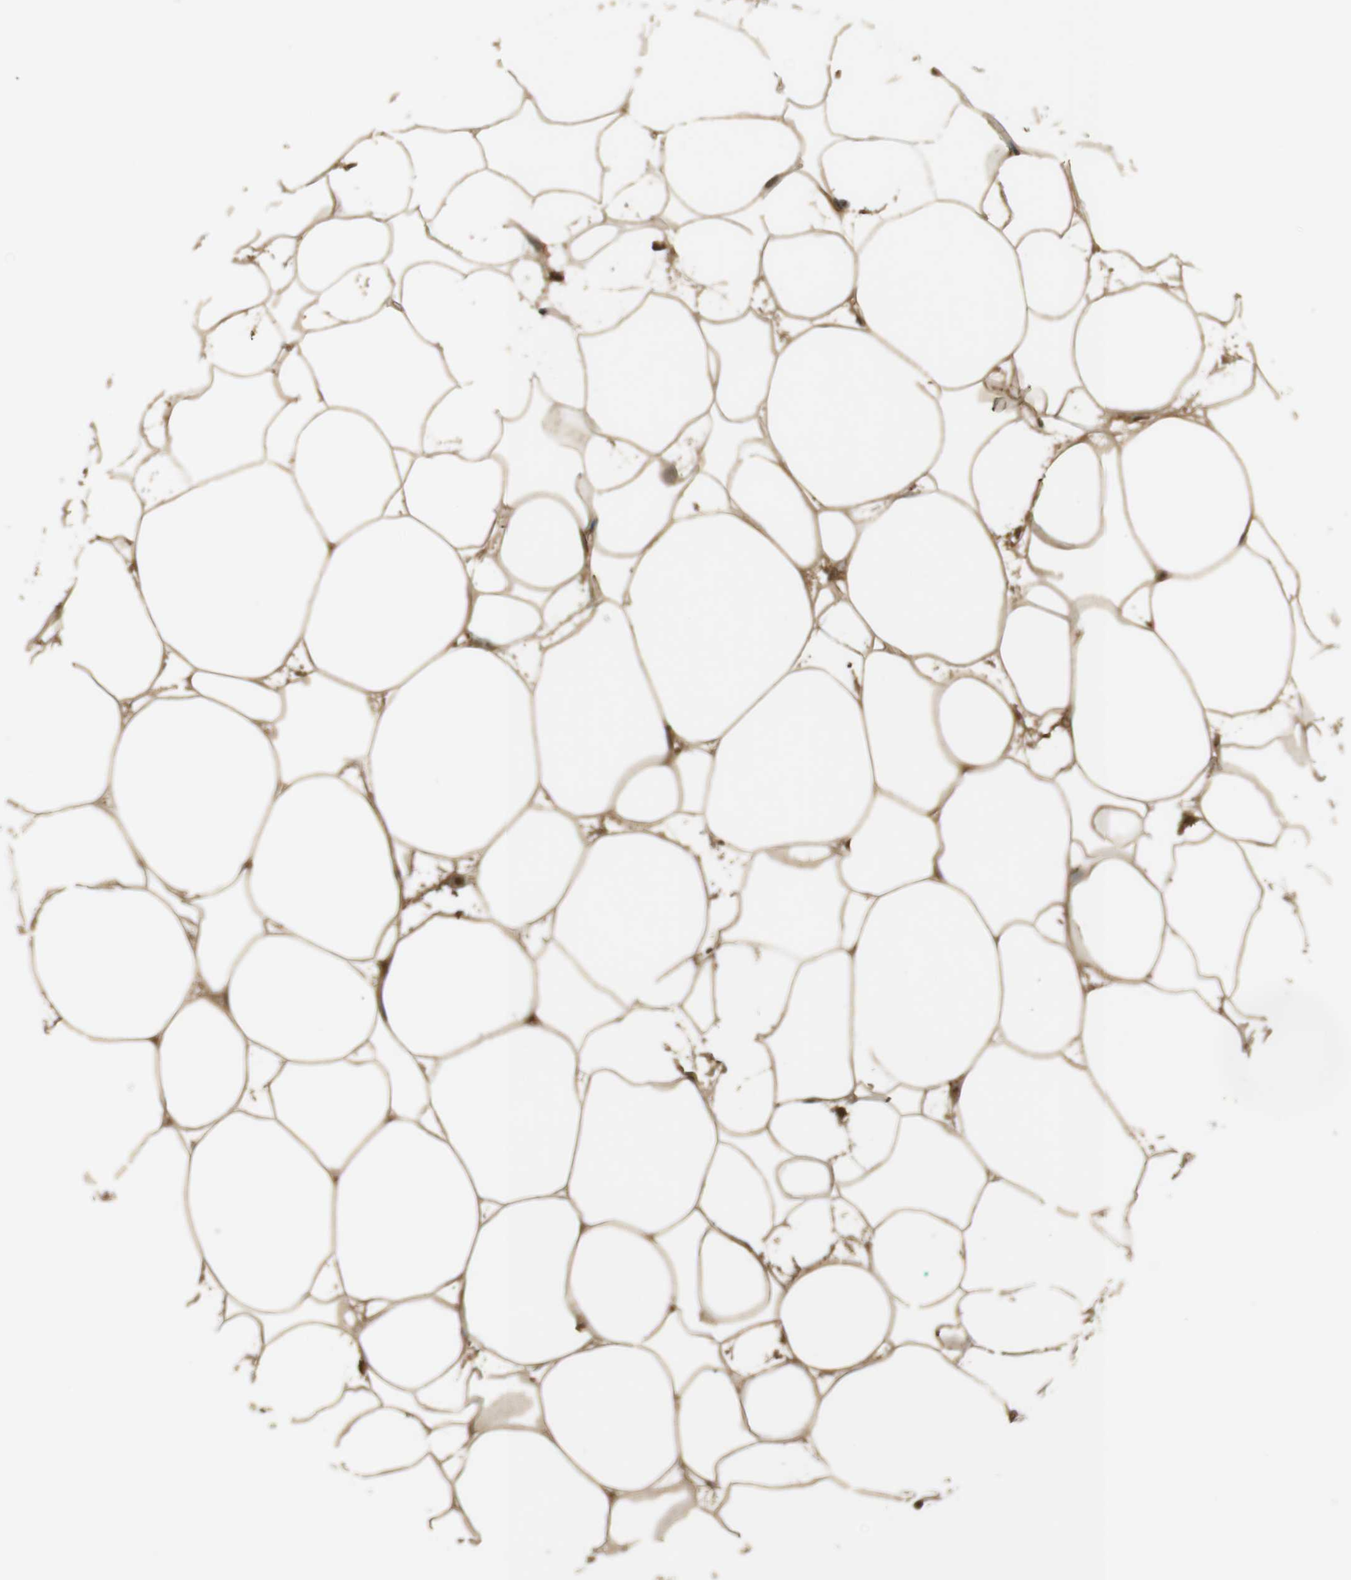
{"staining": {"intensity": "moderate", "quantity": ">75%", "location": "cytoplasmic/membranous"}, "tissue": "adipose tissue", "cell_type": "Adipocytes", "image_type": "normal", "snomed": [{"axis": "morphology", "description": "Normal tissue, NOS"}, {"axis": "morphology", "description": "Duct carcinoma"}, {"axis": "topography", "description": "Breast"}, {"axis": "topography", "description": "Adipose tissue"}], "caption": "Adipose tissue stained for a protein (brown) exhibits moderate cytoplasmic/membranous positive staining in about >75% of adipocytes.", "gene": "SRR", "patient": {"sex": "female", "age": 37}}